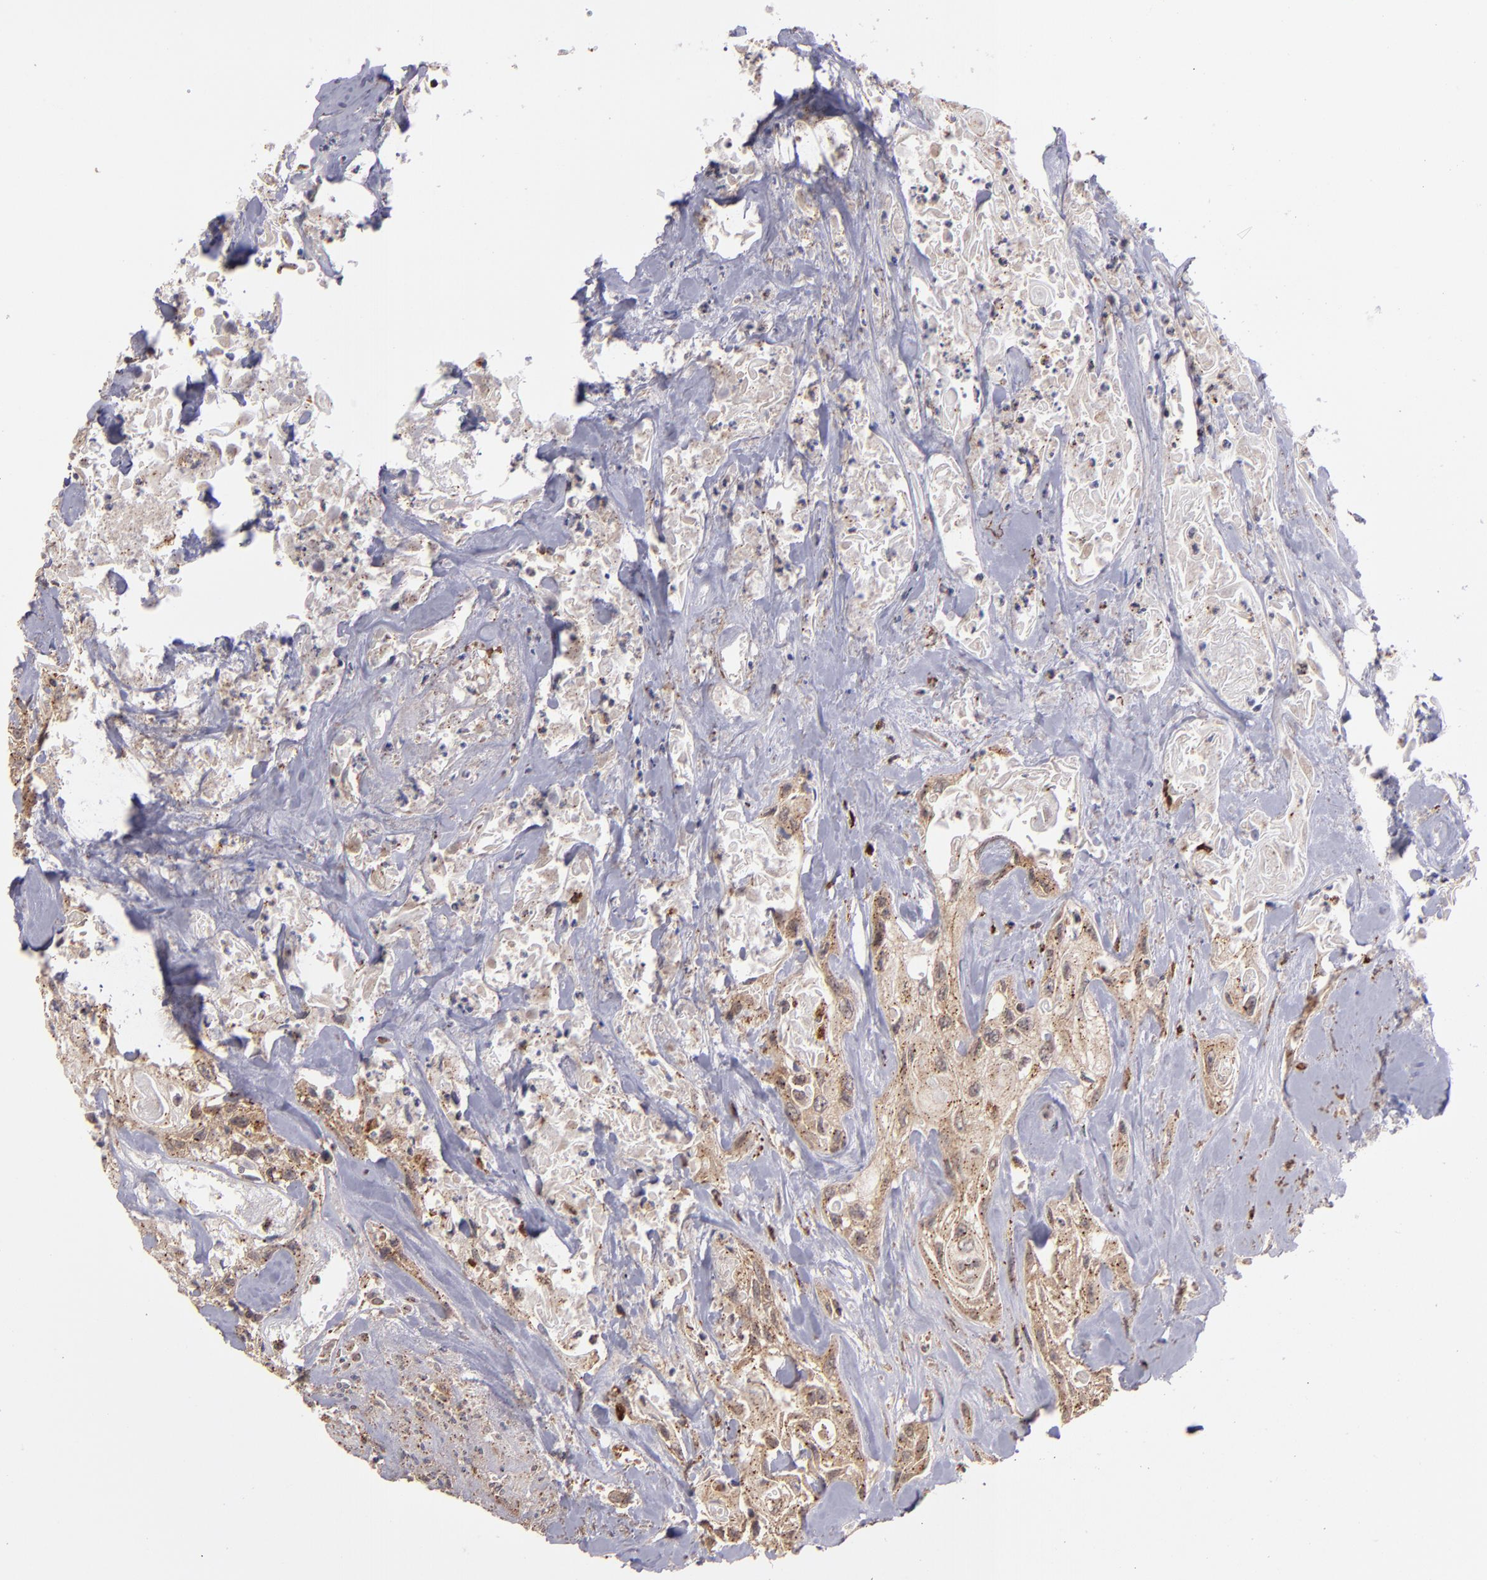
{"staining": {"intensity": "moderate", "quantity": ">75%", "location": "cytoplasmic/membranous"}, "tissue": "urothelial cancer", "cell_type": "Tumor cells", "image_type": "cancer", "snomed": [{"axis": "morphology", "description": "Urothelial carcinoma, High grade"}, {"axis": "topography", "description": "Urinary bladder"}], "caption": "Moderate cytoplasmic/membranous protein positivity is appreciated in about >75% of tumor cells in urothelial carcinoma (high-grade).", "gene": "ZFYVE1", "patient": {"sex": "female", "age": 84}}